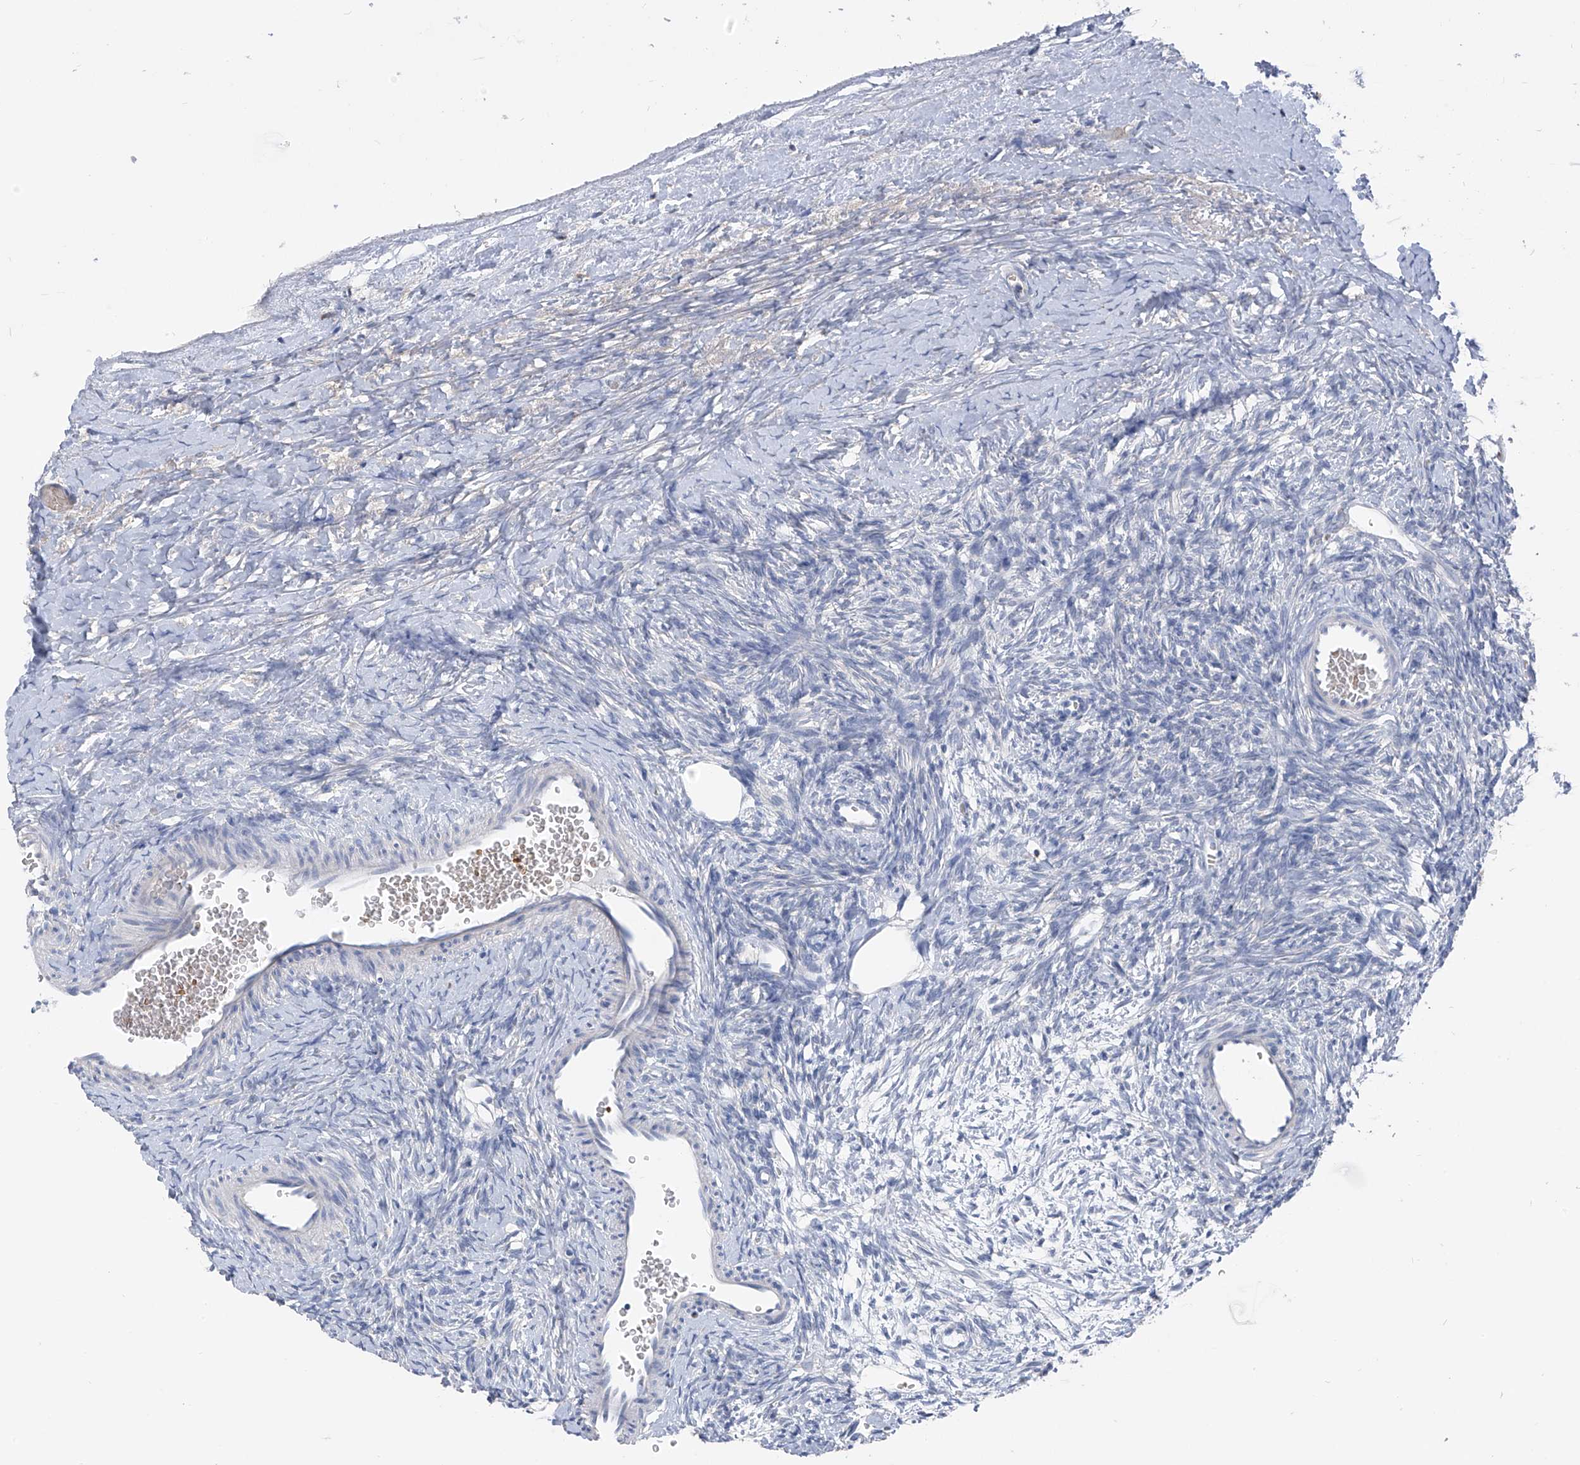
{"staining": {"intensity": "negative", "quantity": "none", "location": "none"}, "tissue": "ovary", "cell_type": "Ovarian stroma cells", "image_type": "normal", "snomed": [{"axis": "morphology", "description": "Normal tissue, NOS"}, {"axis": "morphology", "description": "Developmental malformation"}, {"axis": "topography", "description": "Ovary"}], "caption": "Photomicrograph shows no protein staining in ovarian stroma cells of benign ovary. Nuclei are stained in blue.", "gene": "FGD2", "patient": {"sex": "female", "age": 39}}